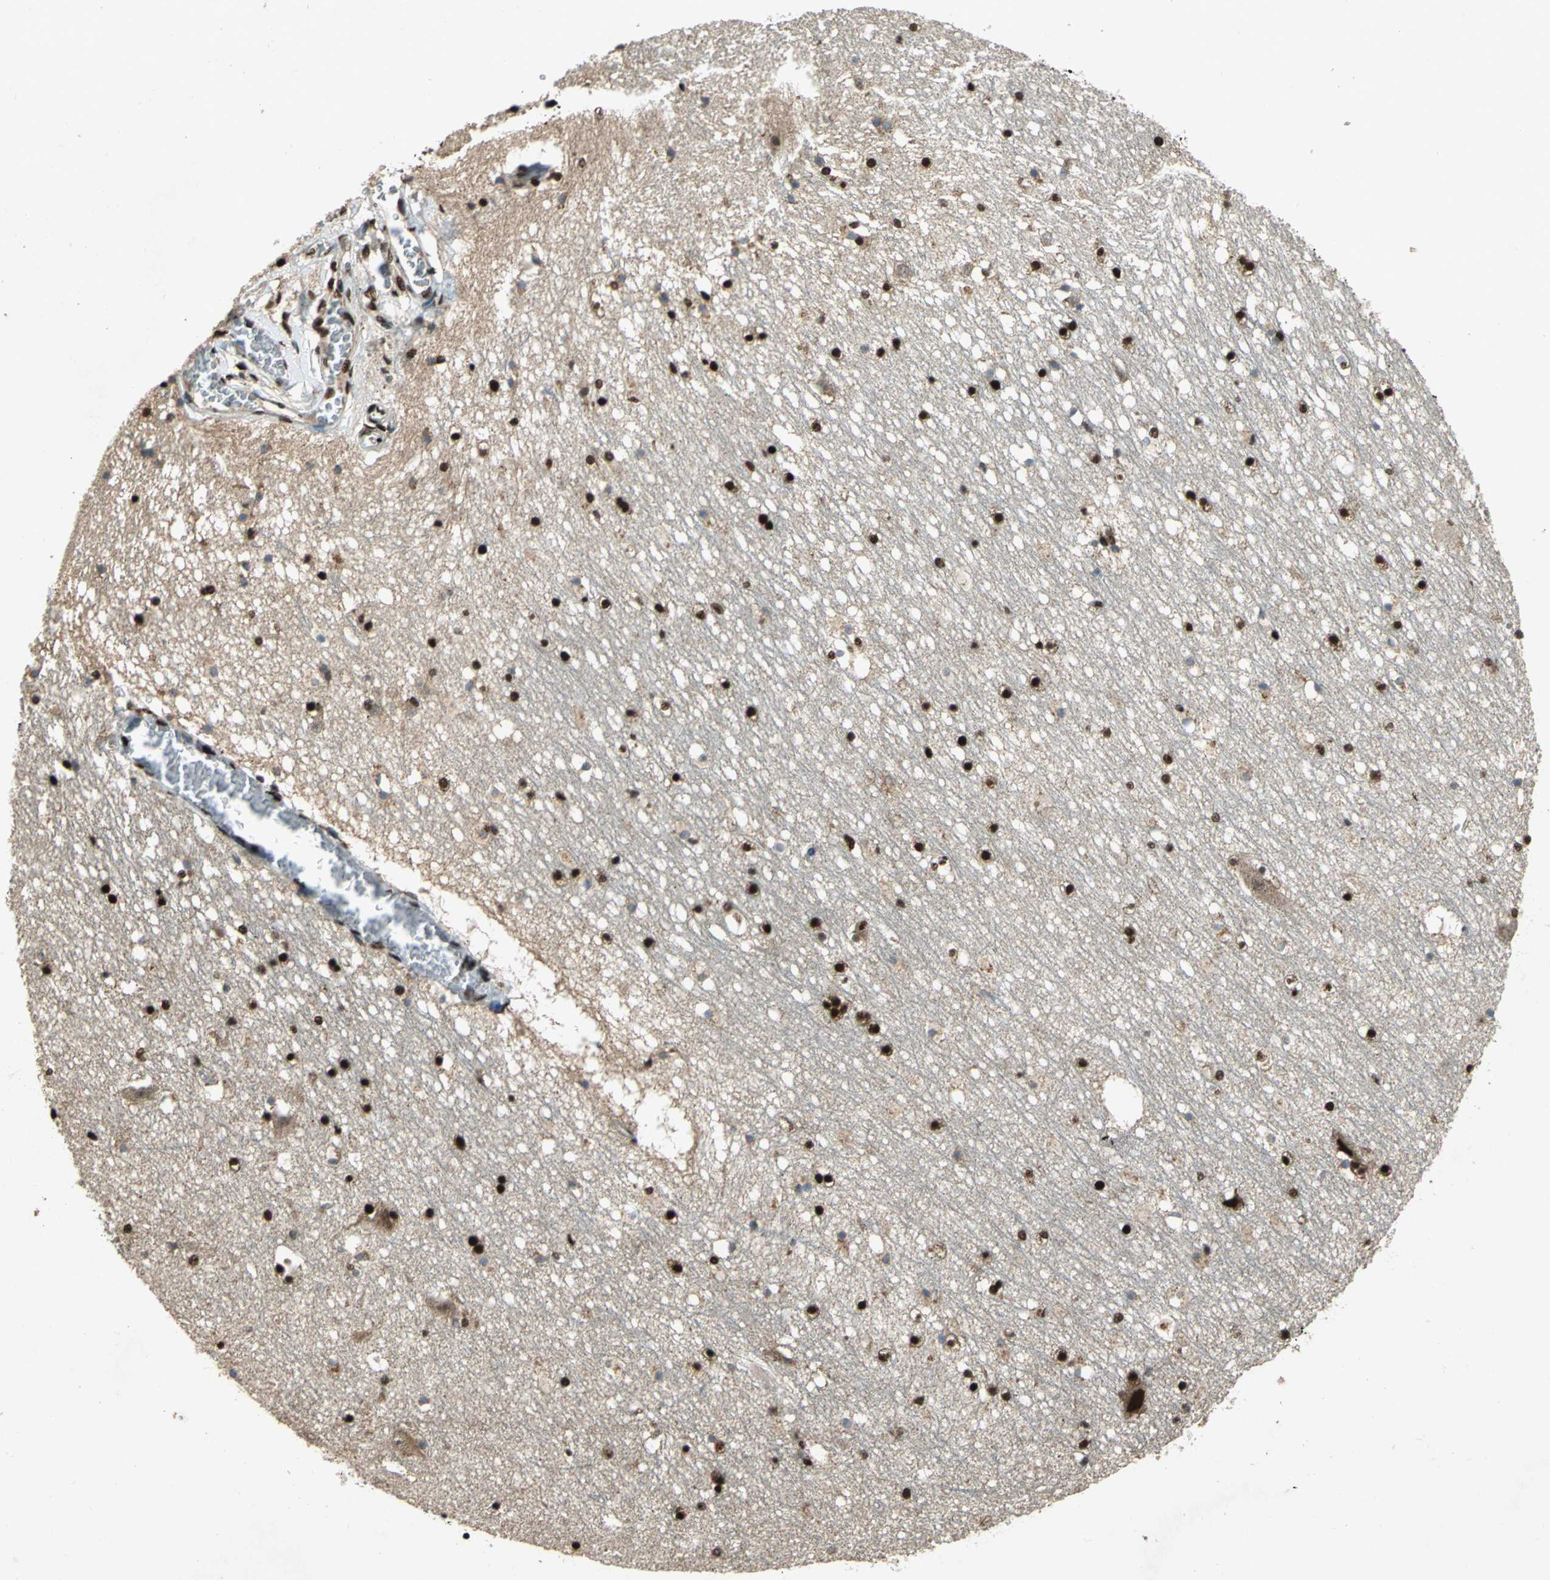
{"staining": {"intensity": "strong", "quantity": ">75%", "location": "nuclear"}, "tissue": "hippocampus", "cell_type": "Glial cells", "image_type": "normal", "snomed": [{"axis": "morphology", "description": "Normal tissue, NOS"}, {"axis": "topography", "description": "Hippocampus"}], "caption": "Unremarkable hippocampus reveals strong nuclear staining in about >75% of glial cells, visualized by immunohistochemistry.", "gene": "MTA2", "patient": {"sex": "male", "age": 45}}